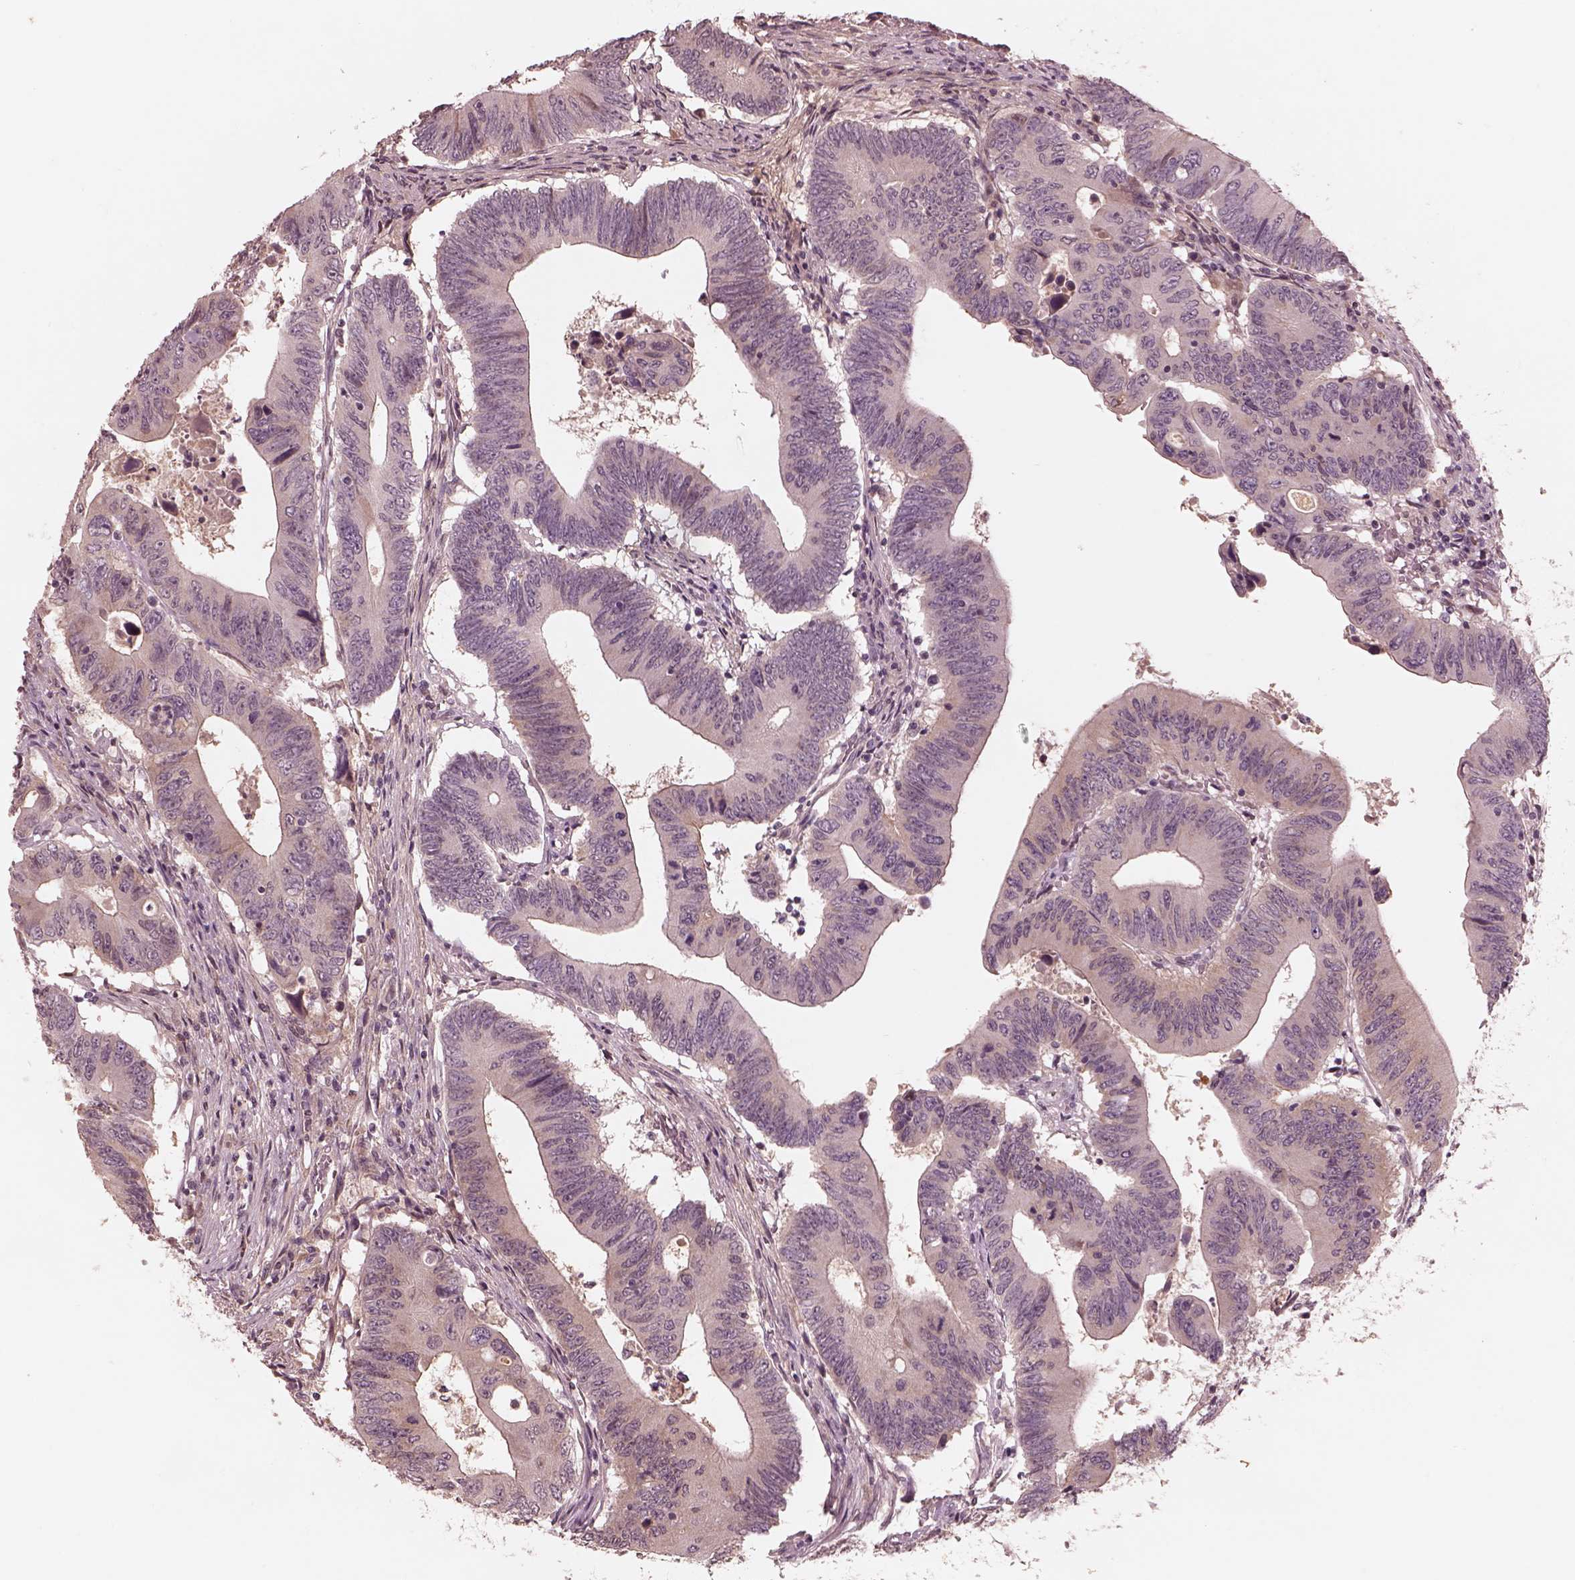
{"staining": {"intensity": "negative", "quantity": "none", "location": "none"}, "tissue": "colorectal cancer", "cell_type": "Tumor cells", "image_type": "cancer", "snomed": [{"axis": "morphology", "description": "Adenocarcinoma, NOS"}, {"axis": "topography", "description": "Colon"}], "caption": "Tumor cells are negative for protein expression in human colorectal adenocarcinoma.", "gene": "TF", "patient": {"sex": "female", "age": 90}}